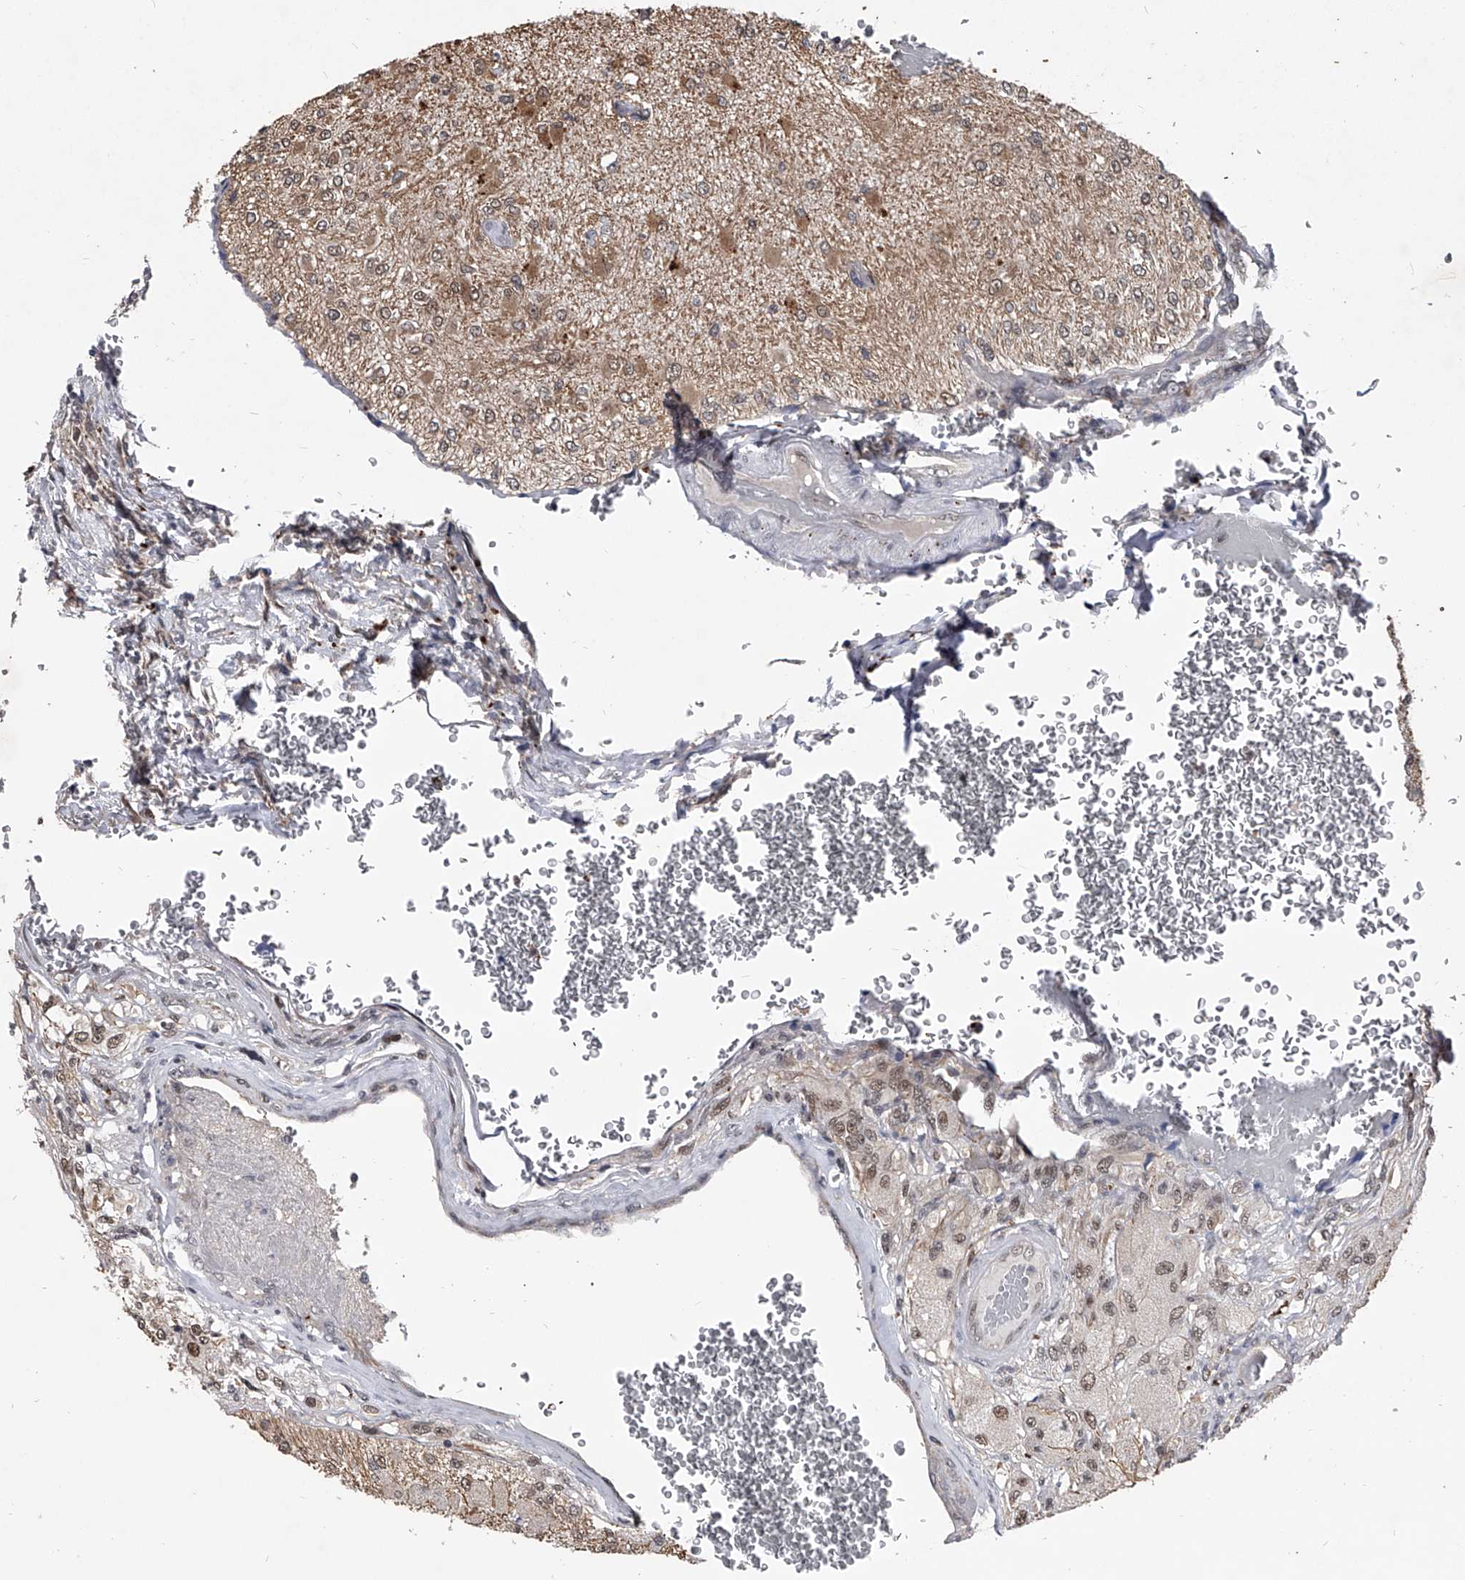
{"staining": {"intensity": "weak", "quantity": "25%-75%", "location": "cytoplasmic/membranous,nuclear"}, "tissue": "glioma", "cell_type": "Tumor cells", "image_type": "cancer", "snomed": [{"axis": "morphology", "description": "Normal tissue, NOS"}, {"axis": "morphology", "description": "Glioma, malignant, High grade"}, {"axis": "topography", "description": "Cerebral cortex"}], "caption": "Protein expression analysis of human glioma reveals weak cytoplasmic/membranous and nuclear positivity in approximately 25%-75% of tumor cells.", "gene": "CMTR1", "patient": {"sex": "male", "age": 77}}